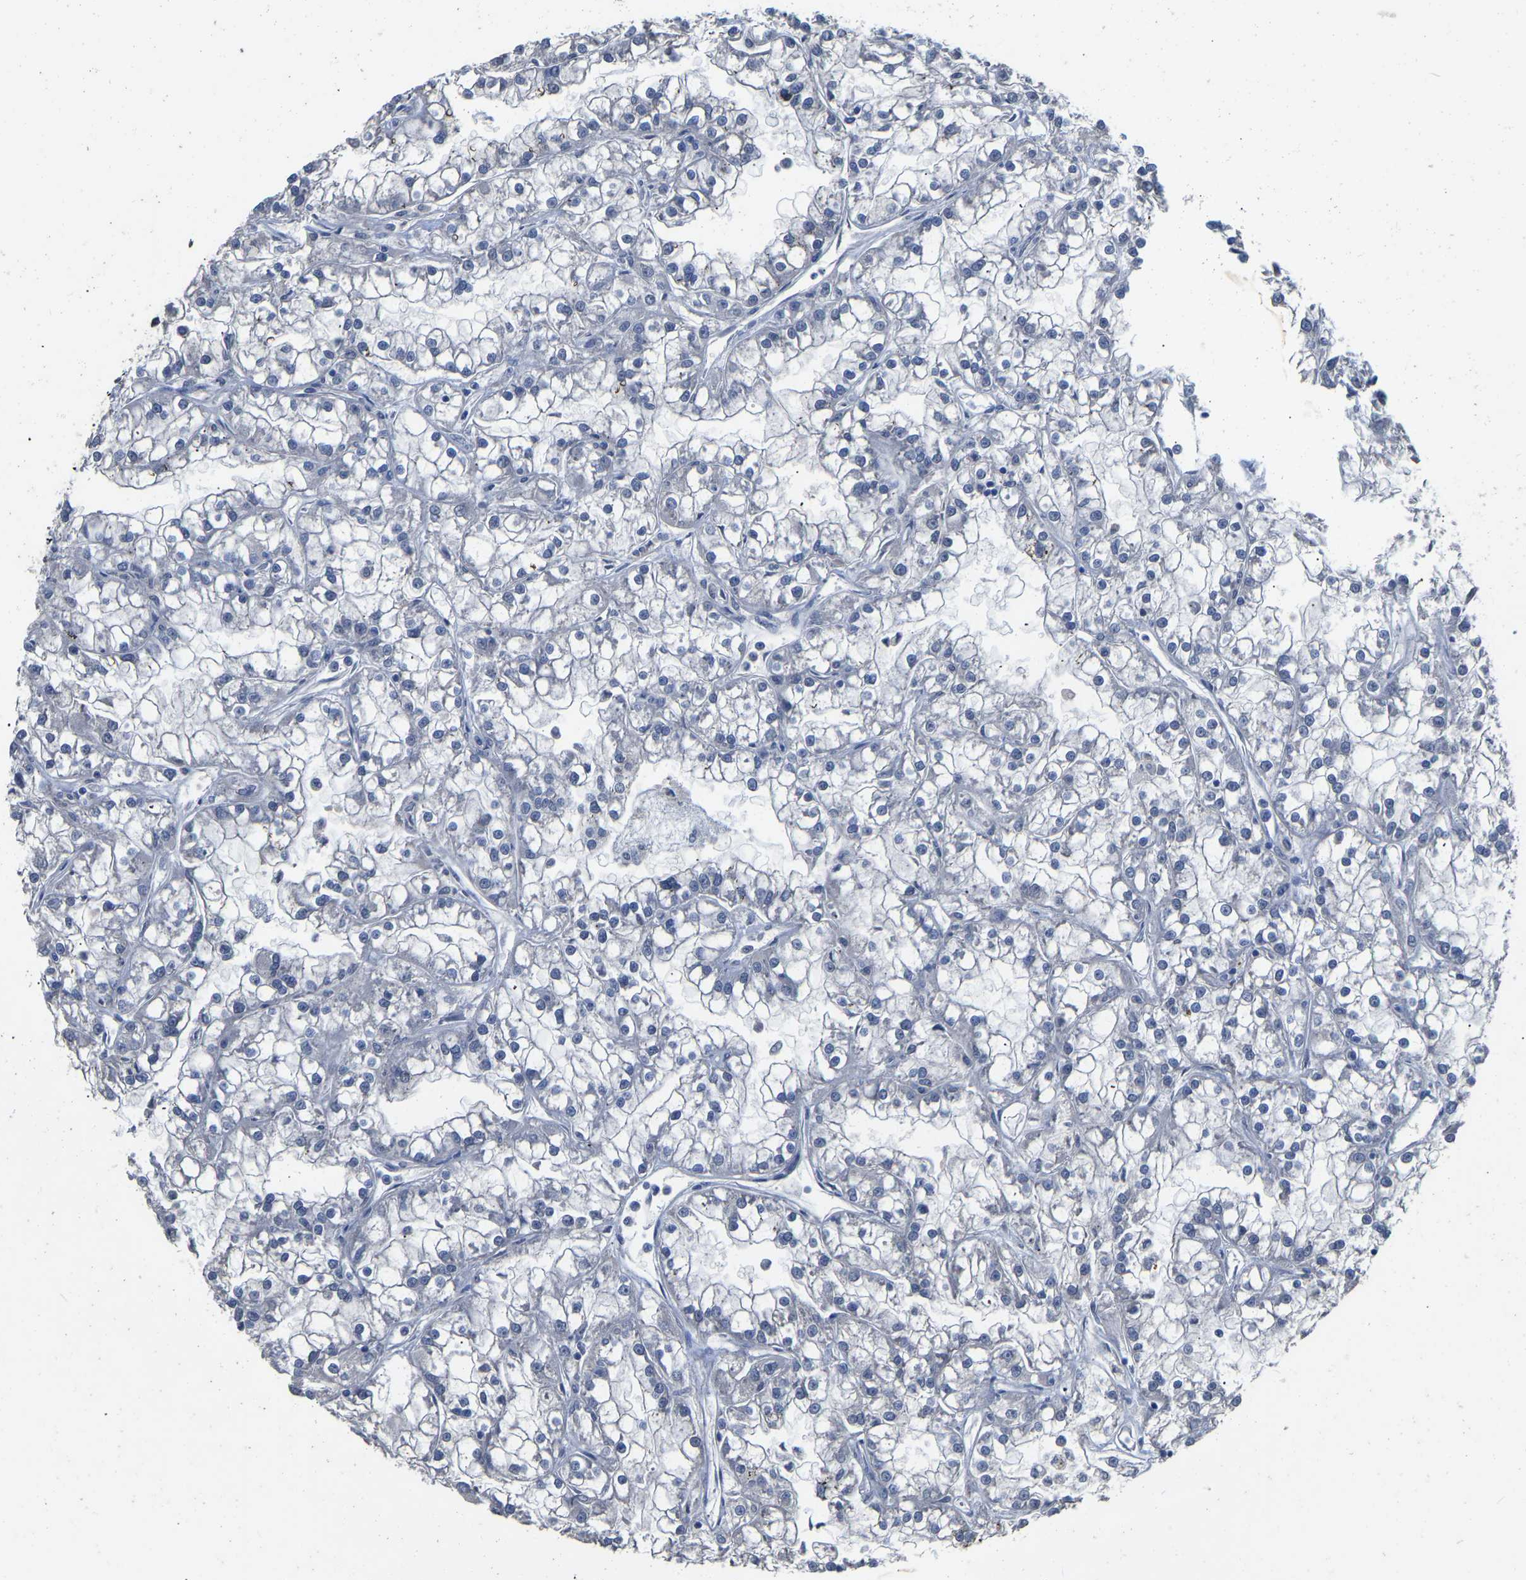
{"staining": {"intensity": "negative", "quantity": "none", "location": "none"}, "tissue": "renal cancer", "cell_type": "Tumor cells", "image_type": "cancer", "snomed": [{"axis": "morphology", "description": "Adenocarcinoma, NOS"}, {"axis": "topography", "description": "Kidney"}], "caption": "Renal cancer (adenocarcinoma) was stained to show a protein in brown. There is no significant expression in tumor cells. (DAB IHC visualized using brightfield microscopy, high magnification).", "gene": "QKI", "patient": {"sex": "female", "age": 52}}